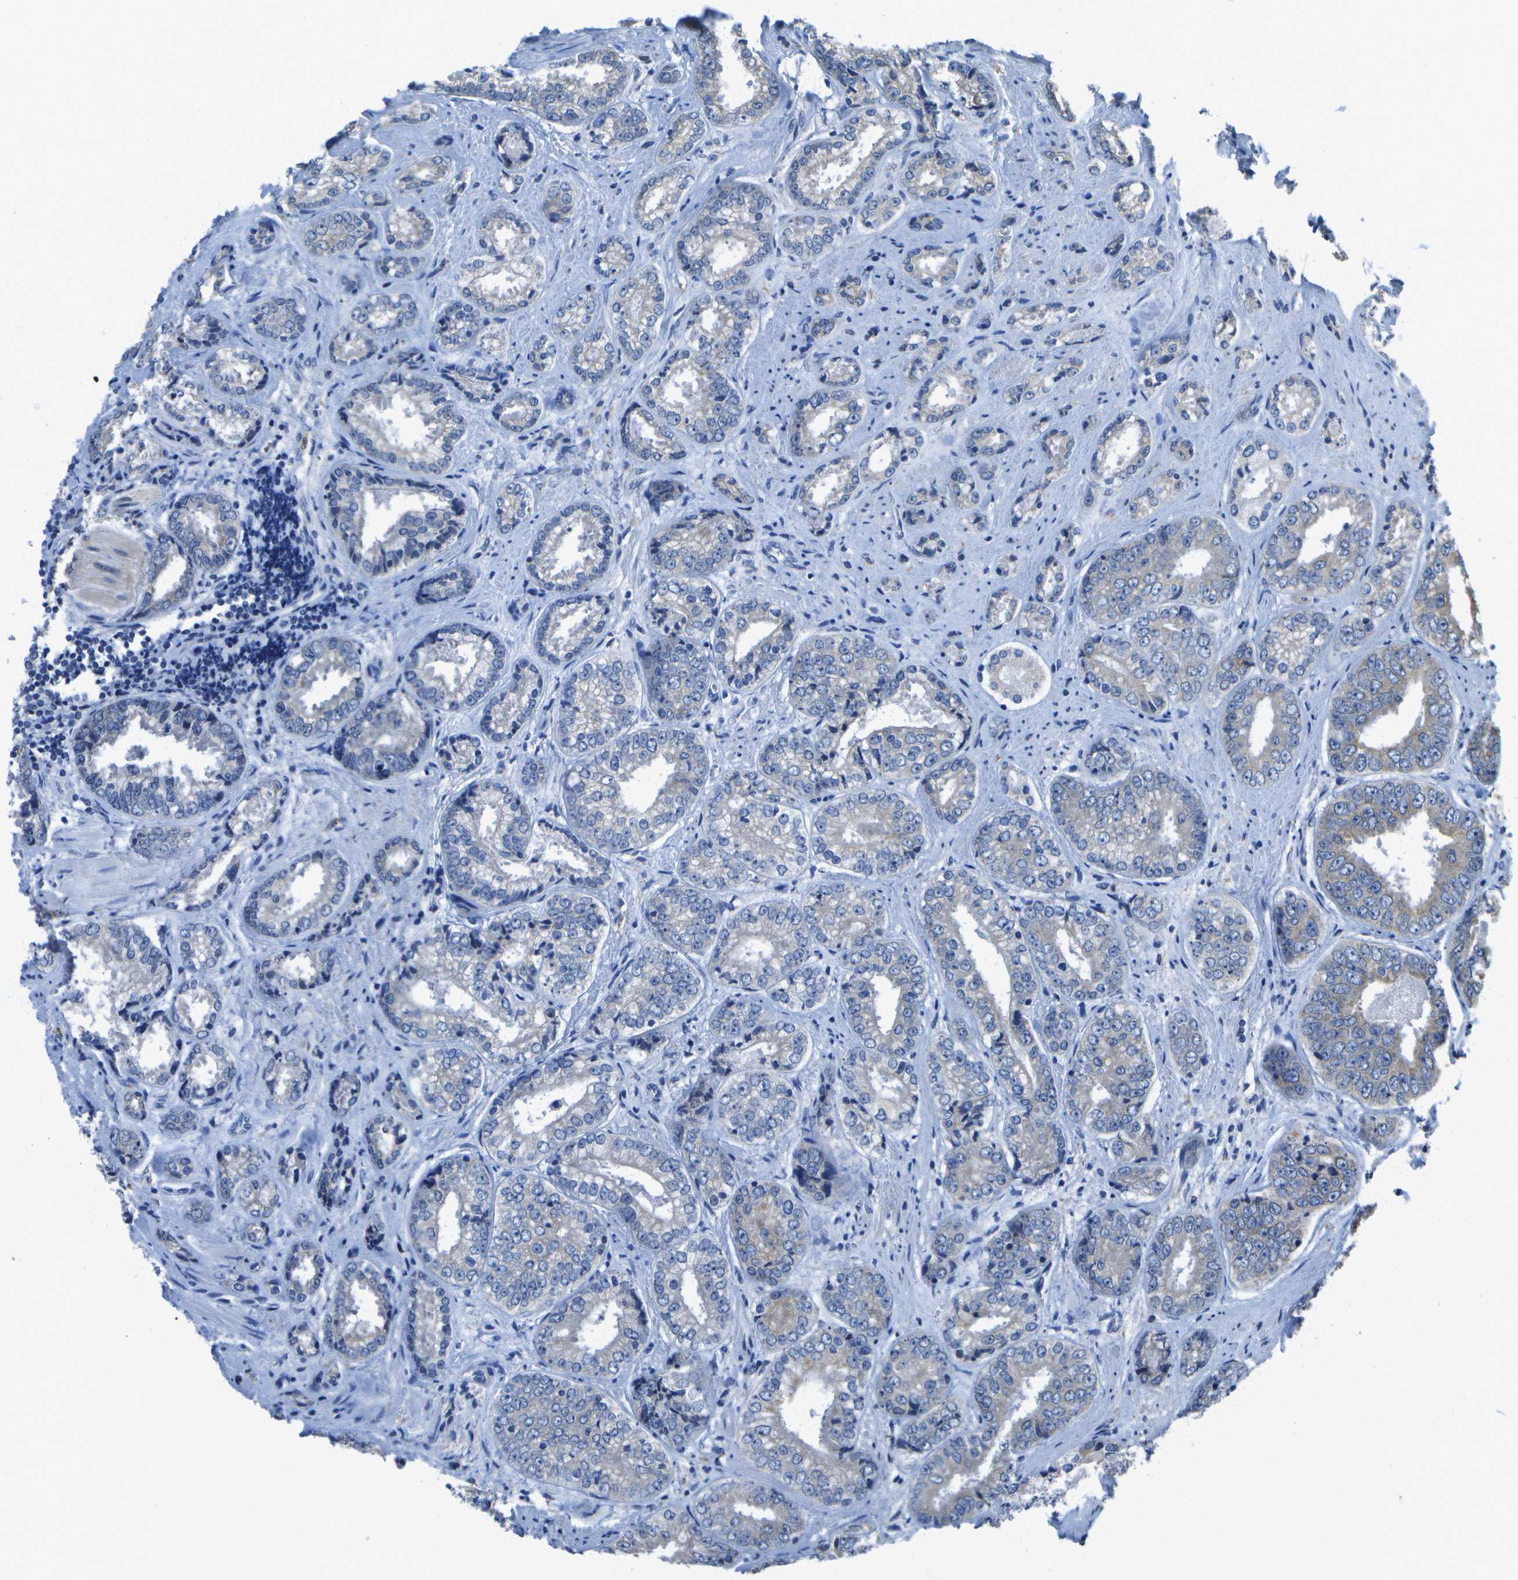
{"staining": {"intensity": "negative", "quantity": "none", "location": "none"}, "tissue": "prostate cancer", "cell_type": "Tumor cells", "image_type": "cancer", "snomed": [{"axis": "morphology", "description": "Adenocarcinoma, High grade"}, {"axis": "topography", "description": "Prostate"}], "caption": "Tumor cells are negative for brown protein staining in adenocarcinoma (high-grade) (prostate).", "gene": "DSE", "patient": {"sex": "male", "age": 61}}